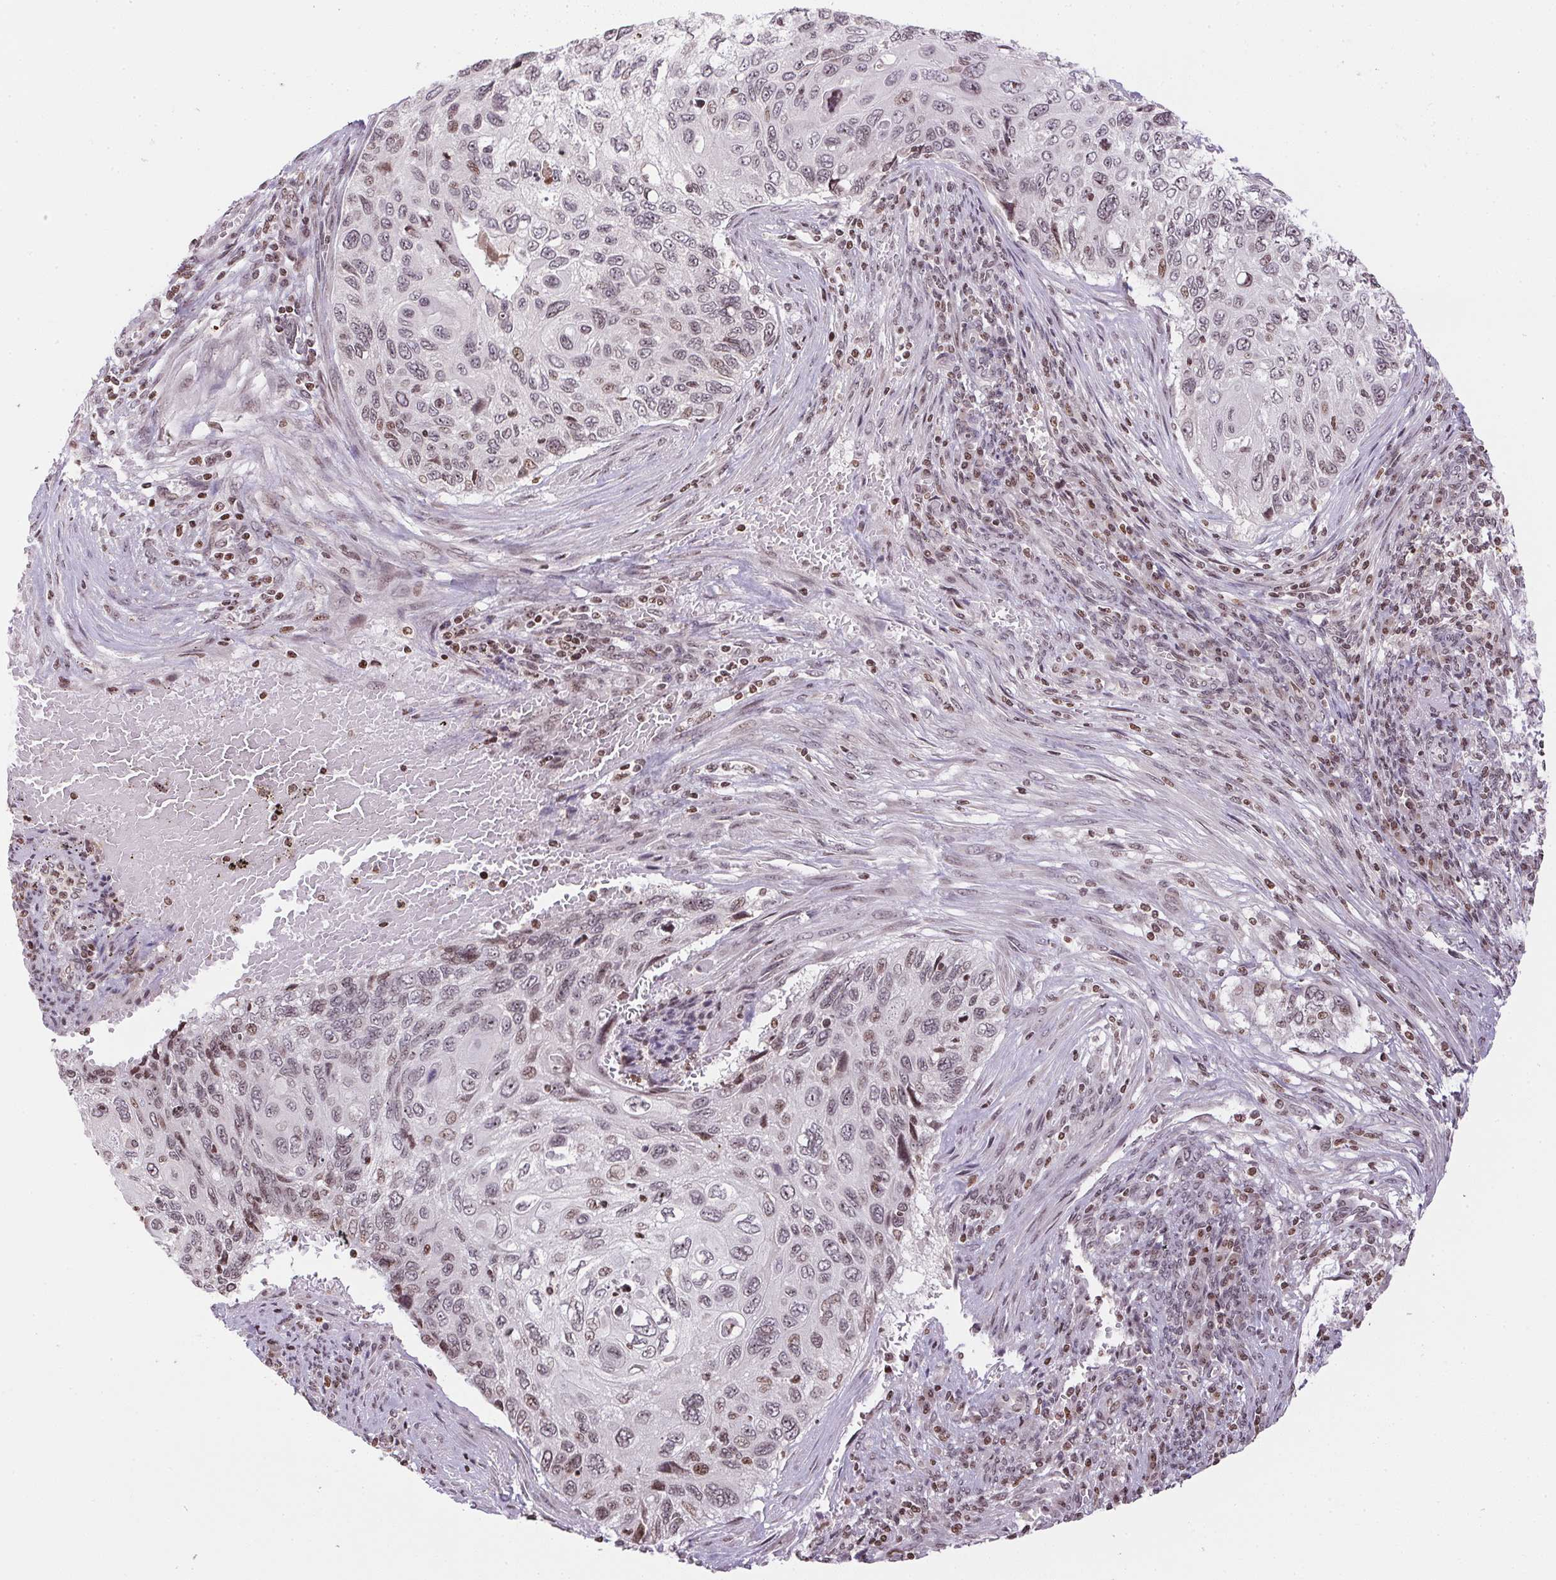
{"staining": {"intensity": "weak", "quantity": "25%-75%", "location": "nuclear"}, "tissue": "cervical cancer", "cell_type": "Tumor cells", "image_type": "cancer", "snomed": [{"axis": "morphology", "description": "Squamous cell carcinoma, NOS"}, {"axis": "topography", "description": "Cervix"}], "caption": "Brown immunohistochemical staining in human cervical squamous cell carcinoma demonstrates weak nuclear positivity in approximately 25%-75% of tumor cells. Nuclei are stained in blue.", "gene": "RNF181", "patient": {"sex": "female", "age": 70}}